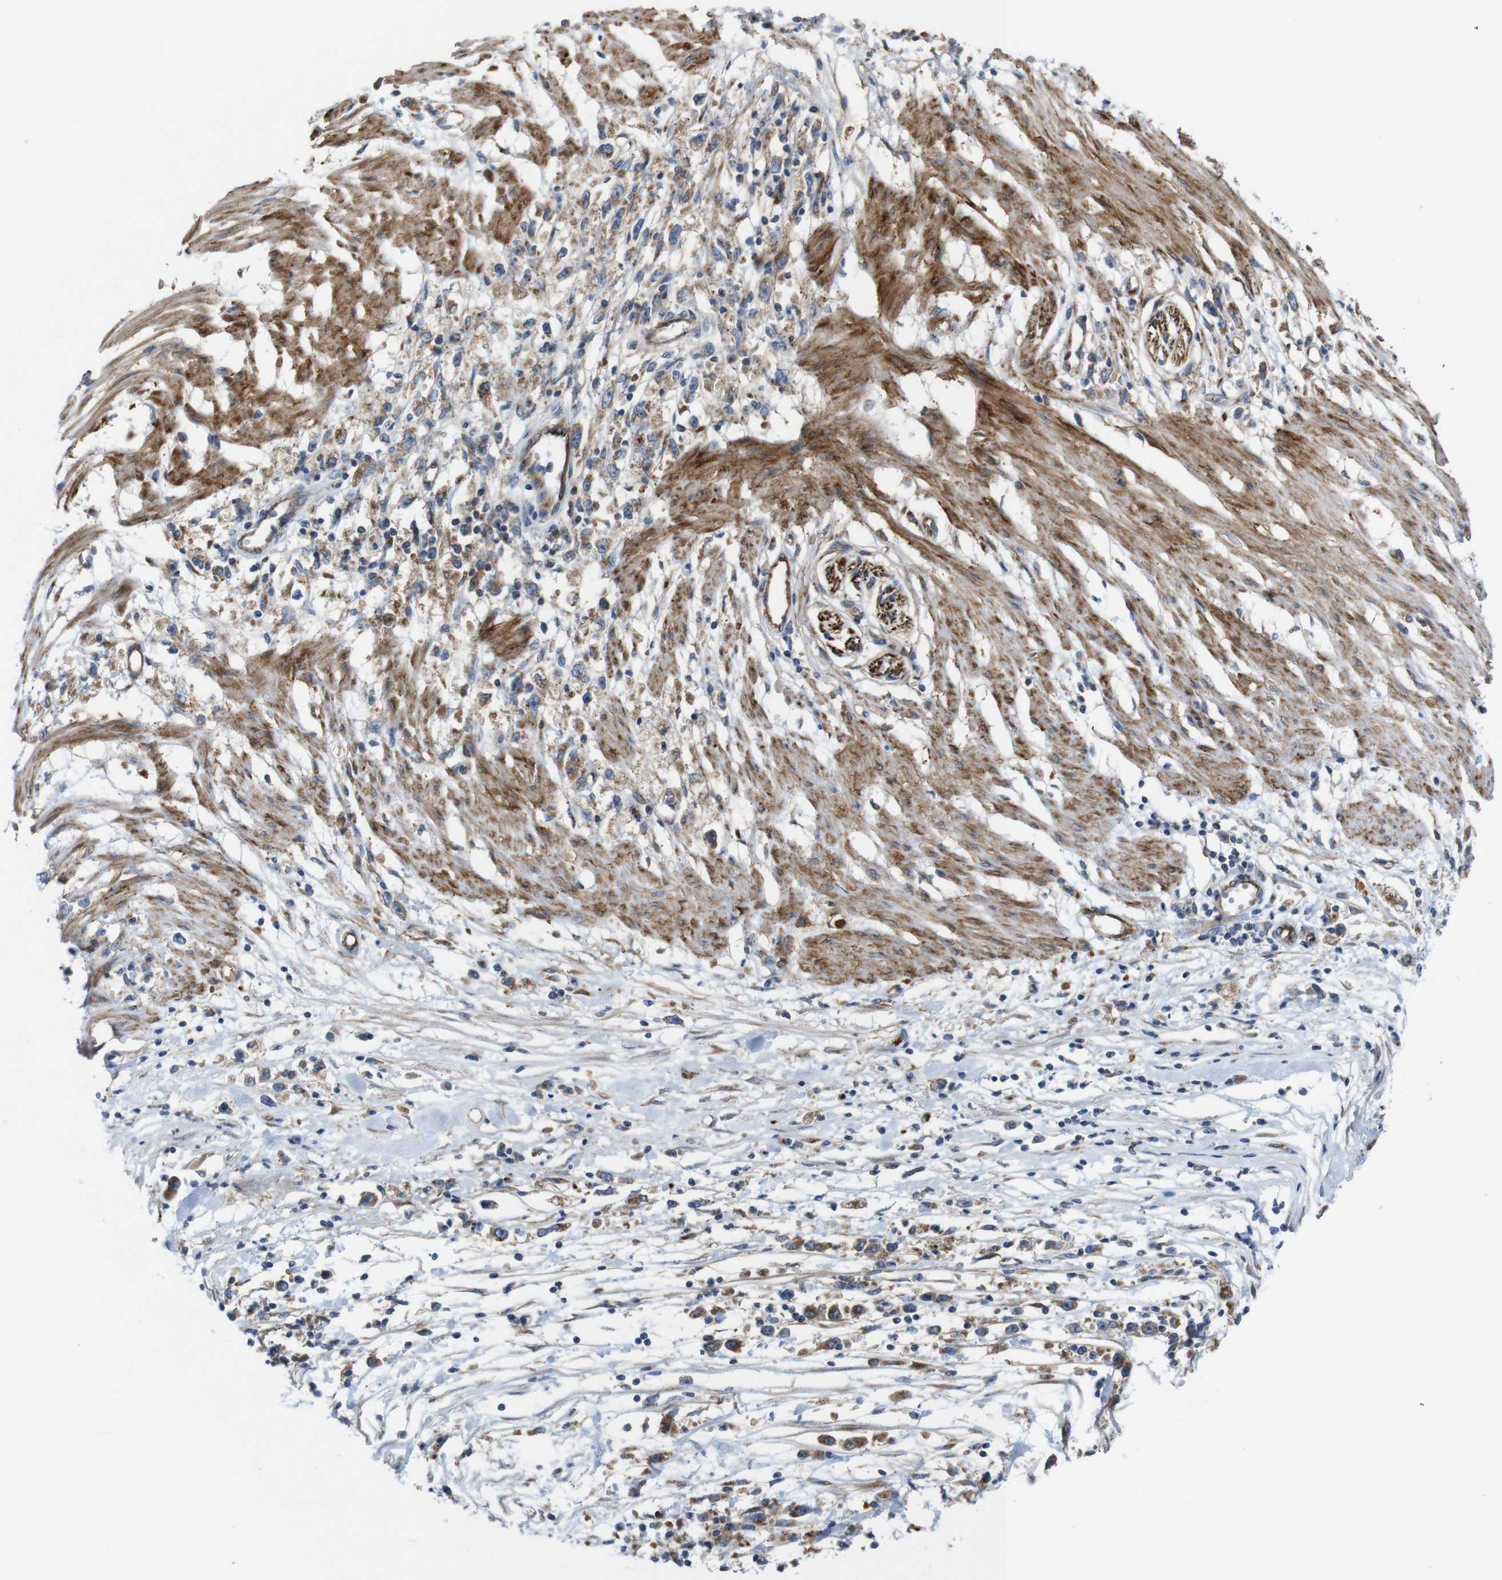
{"staining": {"intensity": "moderate", "quantity": ">75%", "location": "cytoplasmic/membranous"}, "tissue": "stomach cancer", "cell_type": "Tumor cells", "image_type": "cancer", "snomed": [{"axis": "morphology", "description": "Adenocarcinoma, NOS"}, {"axis": "topography", "description": "Stomach"}], "caption": "Immunohistochemistry of stomach cancer (adenocarcinoma) displays medium levels of moderate cytoplasmic/membranous staining in approximately >75% of tumor cells.", "gene": "EFCAB14", "patient": {"sex": "female", "age": 59}}